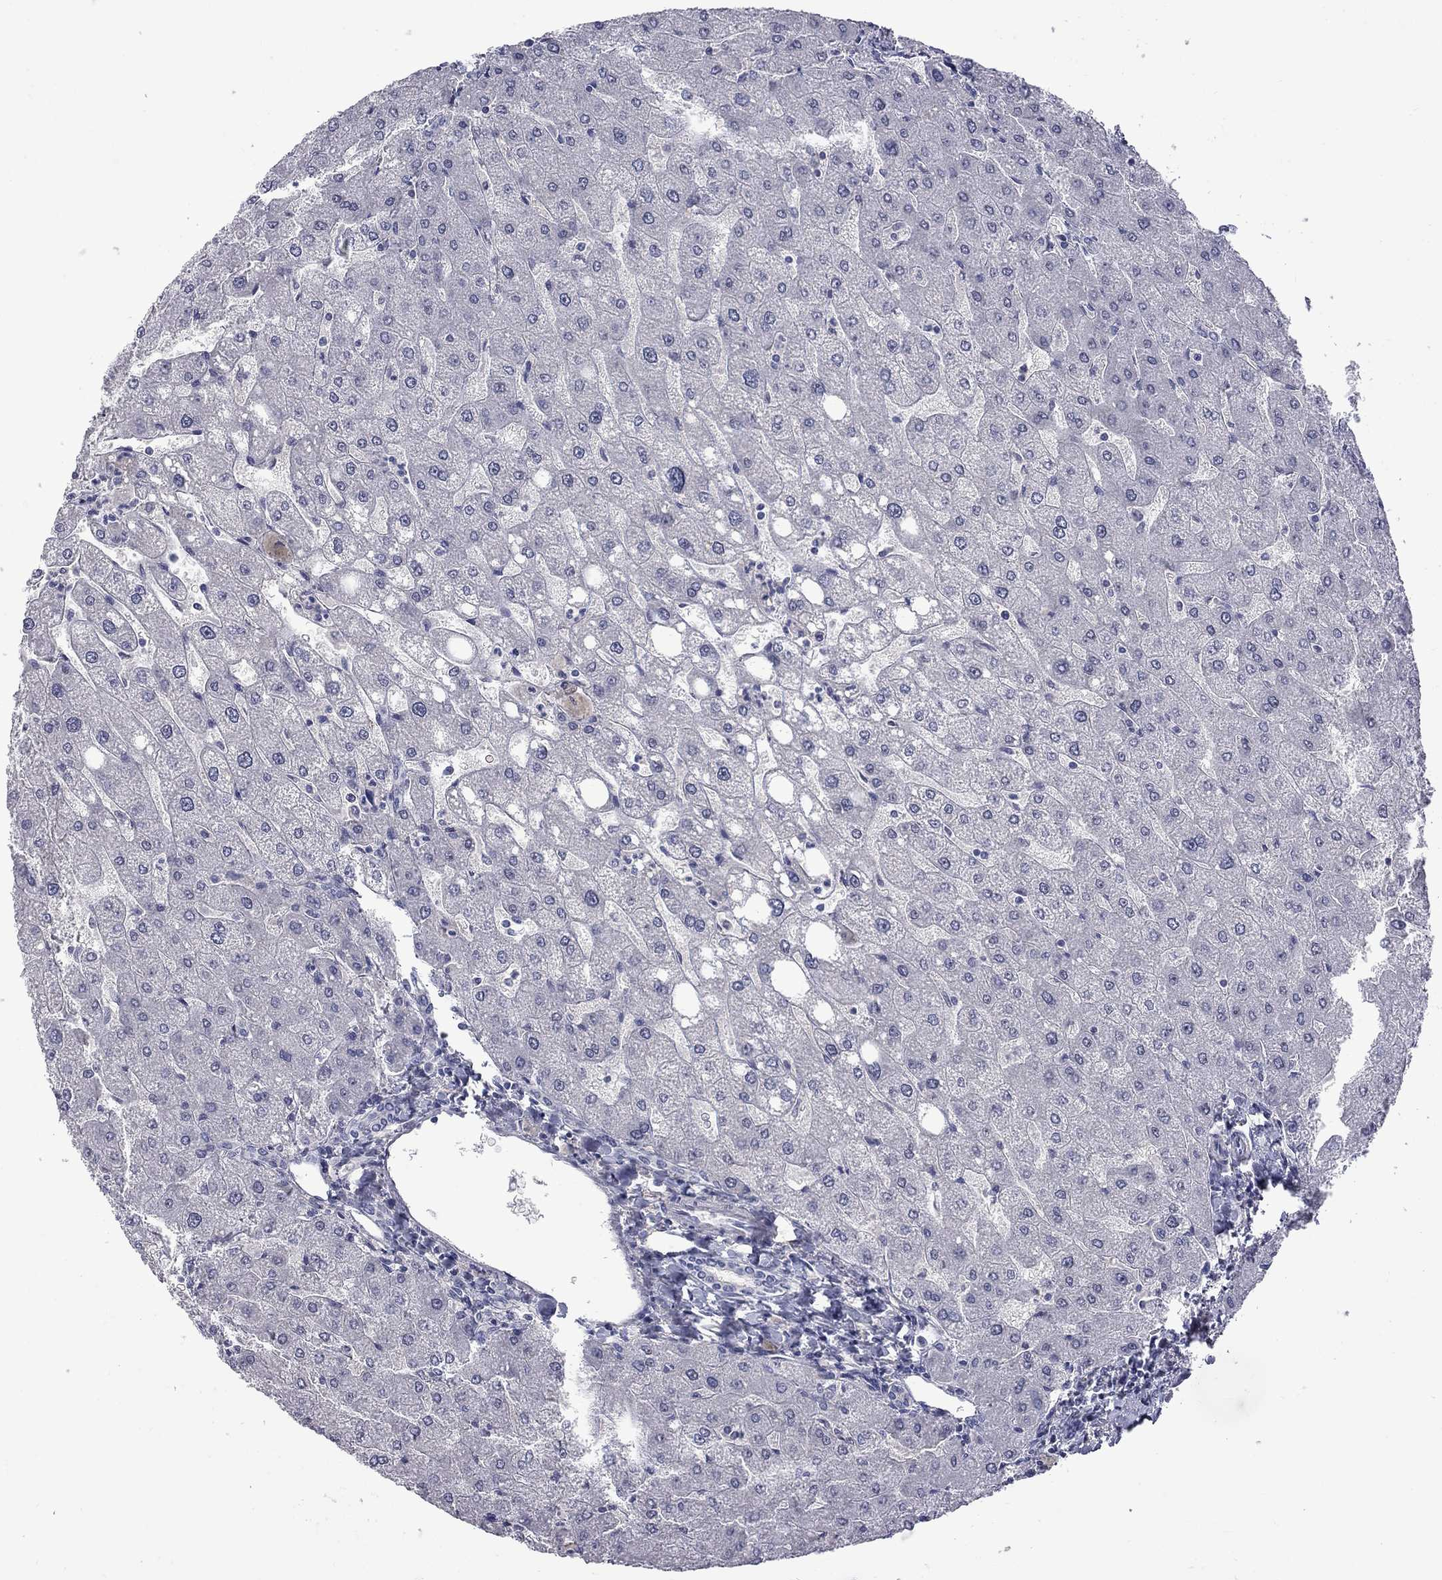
{"staining": {"intensity": "negative", "quantity": "none", "location": "none"}, "tissue": "liver", "cell_type": "Cholangiocytes", "image_type": "normal", "snomed": [{"axis": "morphology", "description": "Normal tissue, NOS"}, {"axis": "topography", "description": "Liver"}], "caption": "High power microscopy micrograph of an immunohistochemistry micrograph of benign liver, revealing no significant staining in cholangiocytes.", "gene": "GSG1L", "patient": {"sex": "male", "age": 67}}